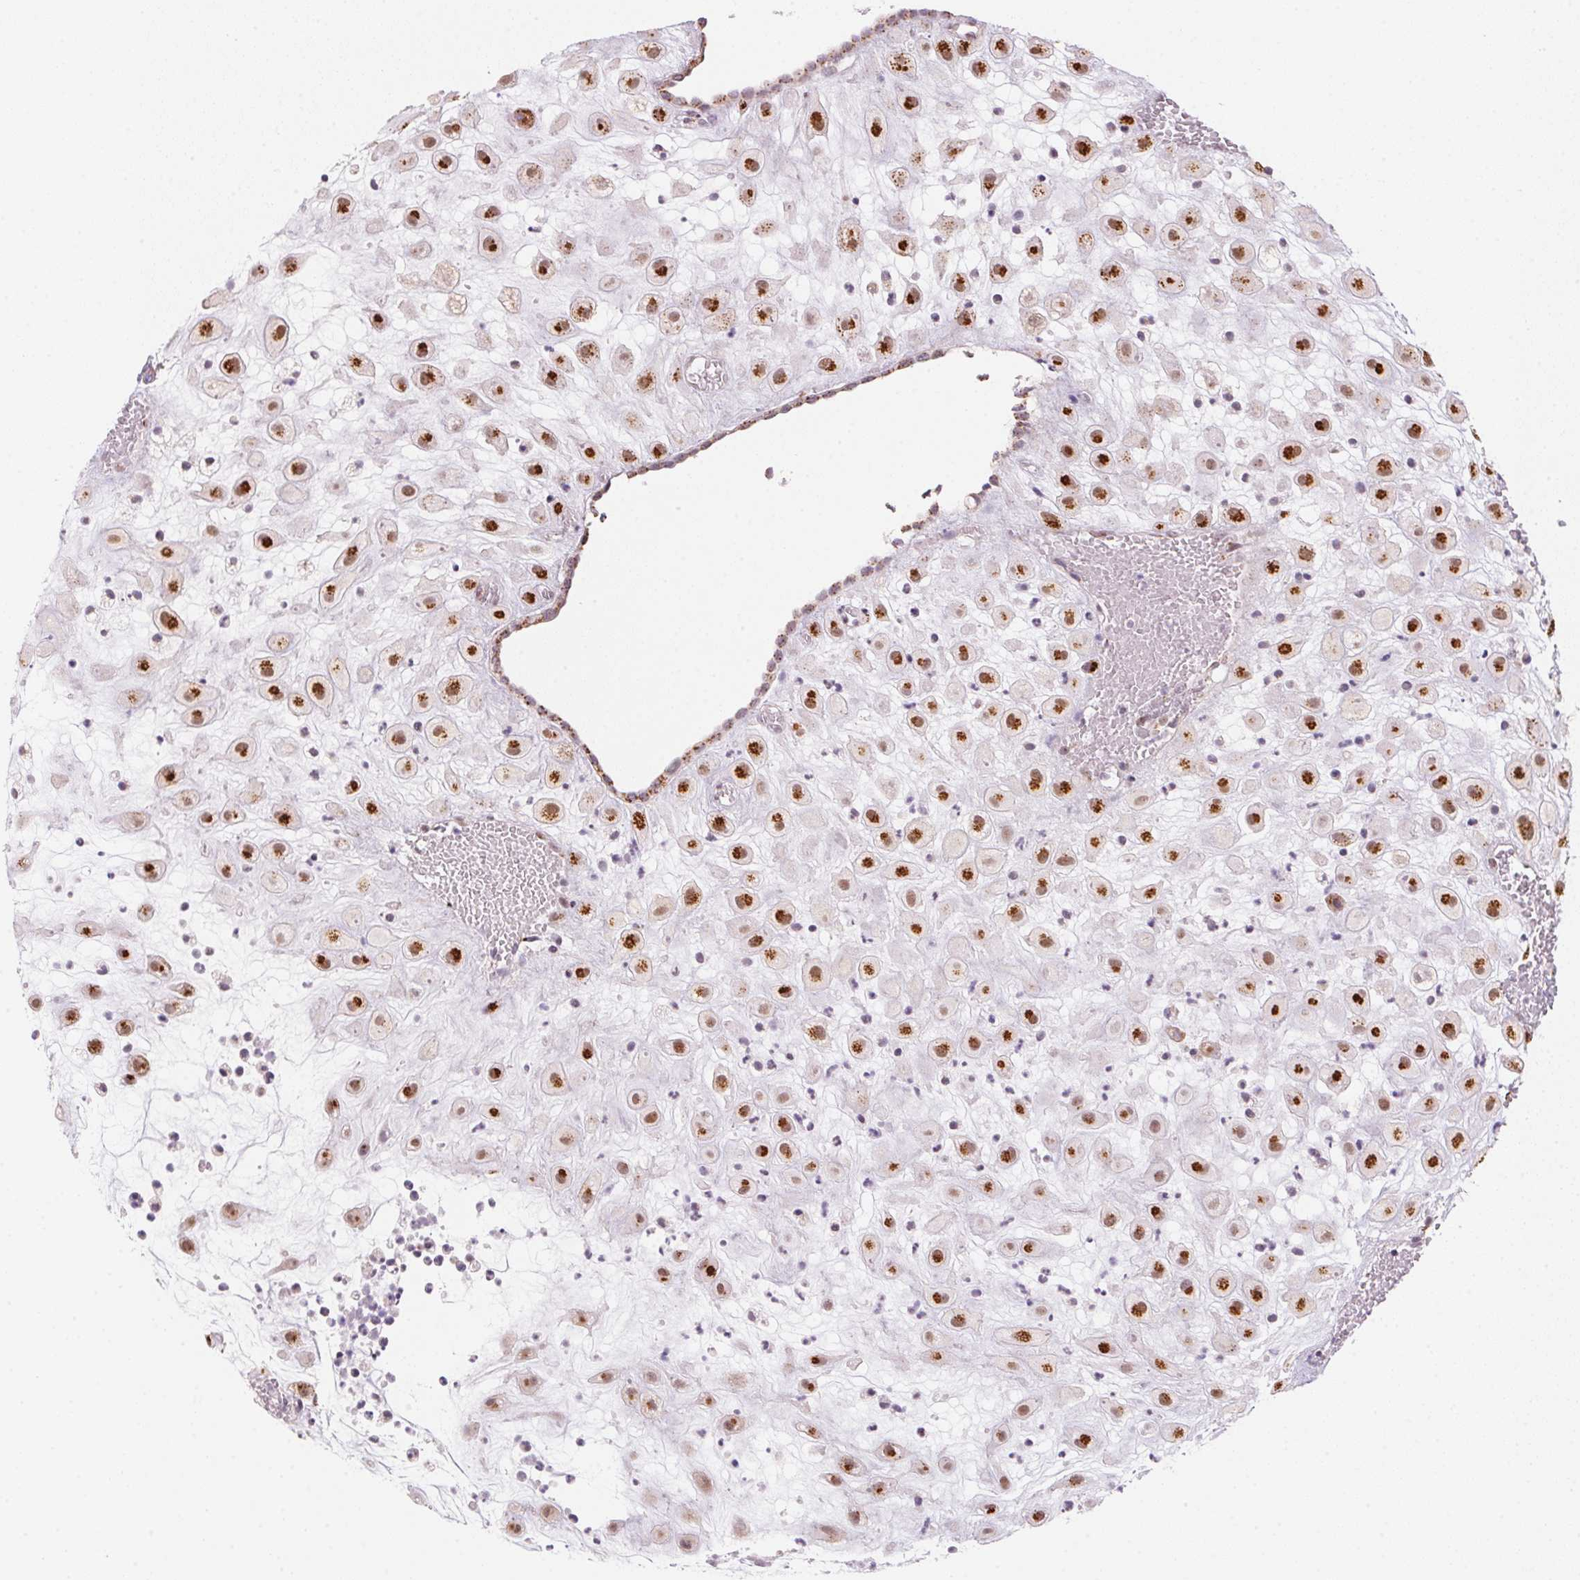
{"staining": {"intensity": "strong", "quantity": ">75%", "location": "cytoplasmic/membranous"}, "tissue": "placenta", "cell_type": "Decidual cells", "image_type": "normal", "snomed": [{"axis": "morphology", "description": "Normal tissue, NOS"}, {"axis": "topography", "description": "Placenta"}], "caption": "Decidual cells reveal high levels of strong cytoplasmic/membranous staining in about >75% of cells in normal placenta. Nuclei are stained in blue.", "gene": "RAB22A", "patient": {"sex": "female", "age": 24}}